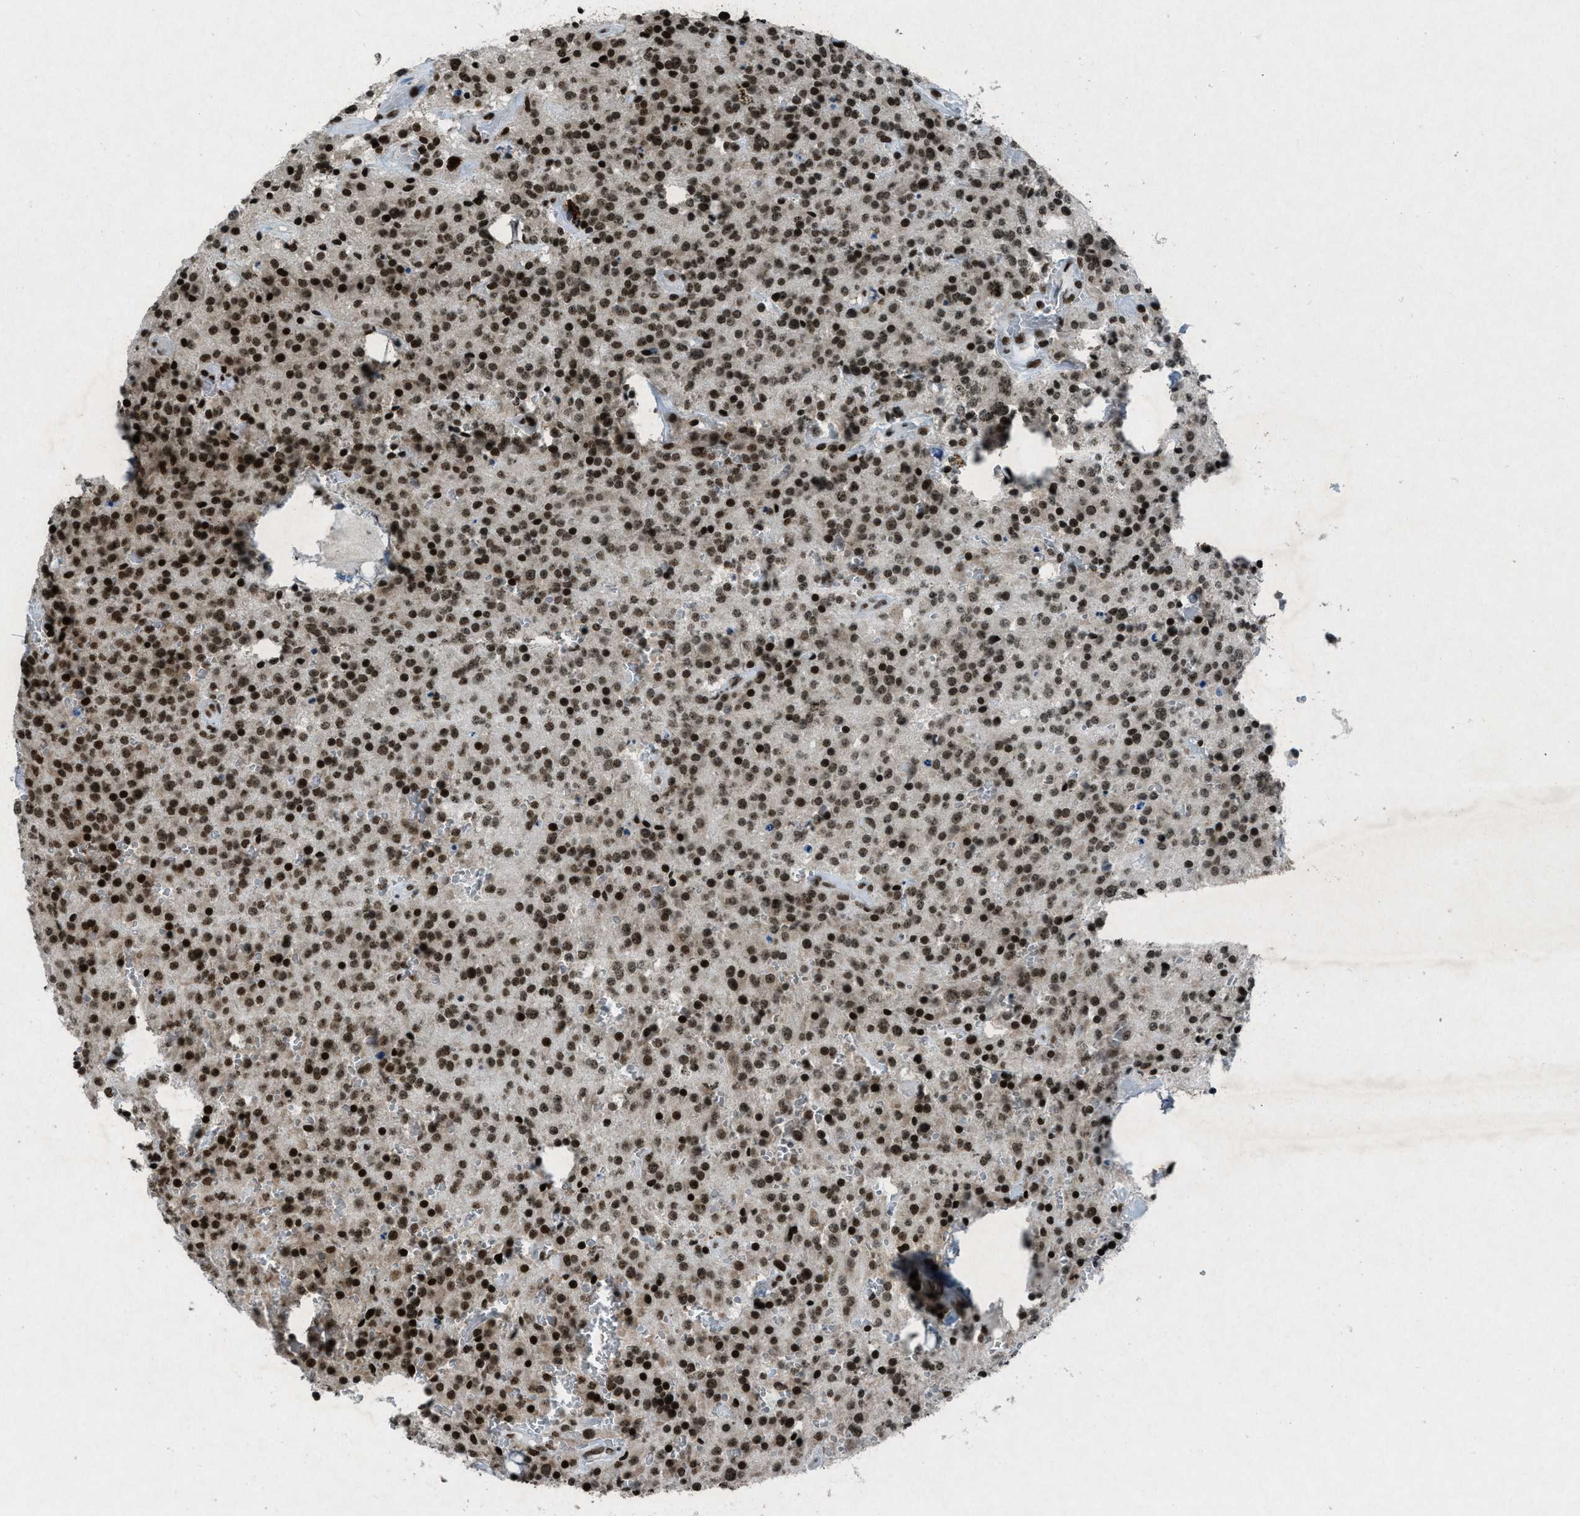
{"staining": {"intensity": "moderate", "quantity": ">75%", "location": "nuclear"}, "tissue": "glioma", "cell_type": "Tumor cells", "image_type": "cancer", "snomed": [{"axis": "morphology", "description": "Glioma, malignant, Low grade"}, {"axis": "topography", "description": "Brain"}], "caption": "This micrograph displays immunohistochemistry (IHC) staining of glioma, with medium moderate nuclear expression in approximately >75% of tumor cells.", "gene": "NXF1", "patient": {"sex": "male", "age": 58}}